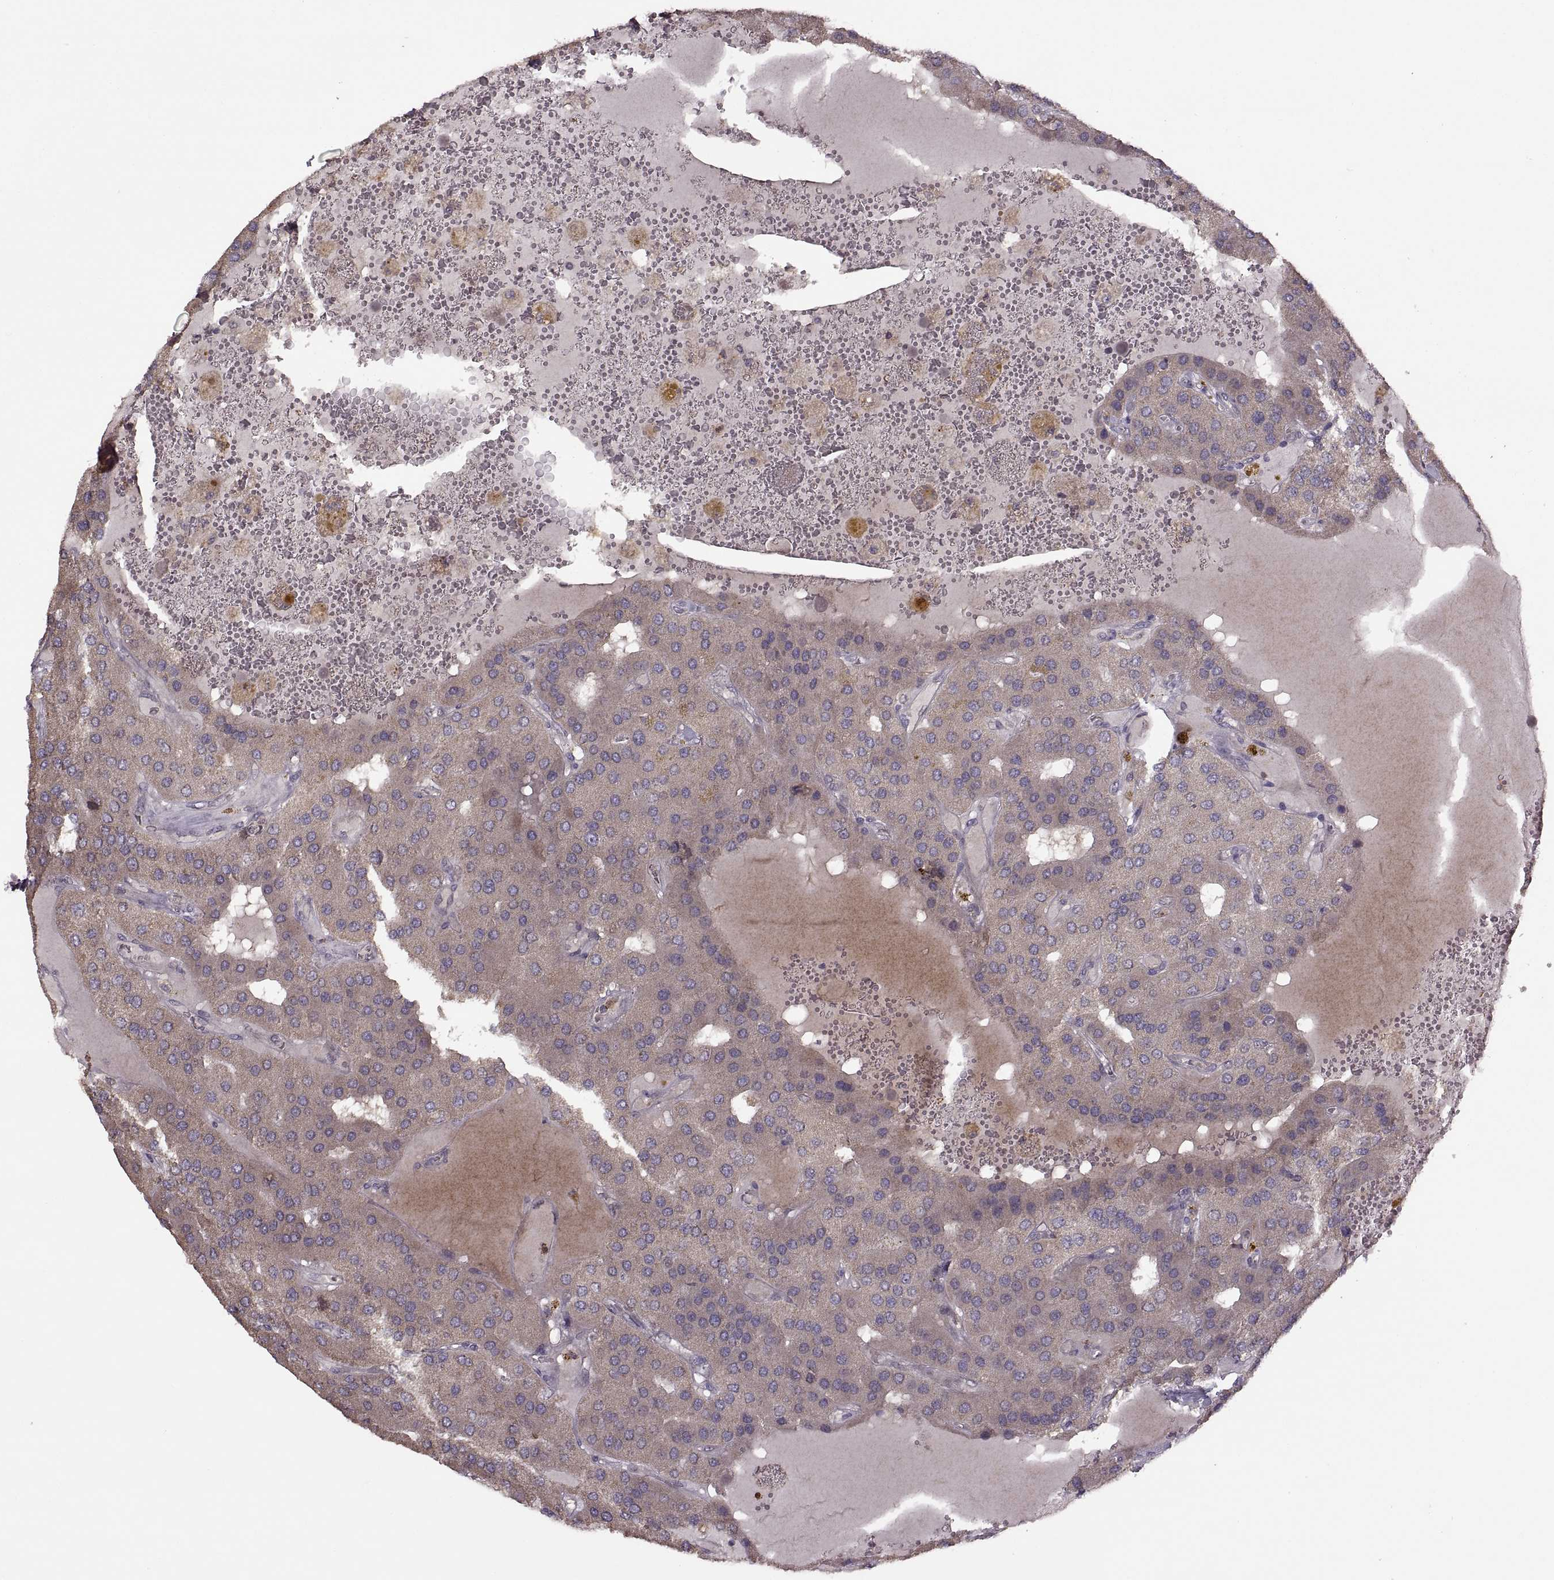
{"staining": {"intensity": "weak", "quantity": ">75%", "location": "cytoplasmic/membranous"}, "tissue": "parathyroid gland", "cell_type": "Glandular cells", "image_type": "normal", "snomed": [{"axis": "morphology", "description": "Normal tissue, NOS"}, {"axis": "morphology", "description": "Adenoma, NOS"}, {"axis": "topography", "description": "Parathyroid gland"}], "caption": "DAB (3,3'-diaminobenzidine) immunohistochemical staining of normal parathyroid gland demonstrates weak cytoplasmic/membranous protein staining in approximately >75% of glandular cells.", "gene": "PIERCE1", "patient": {"sex": "female", "age": 86}}